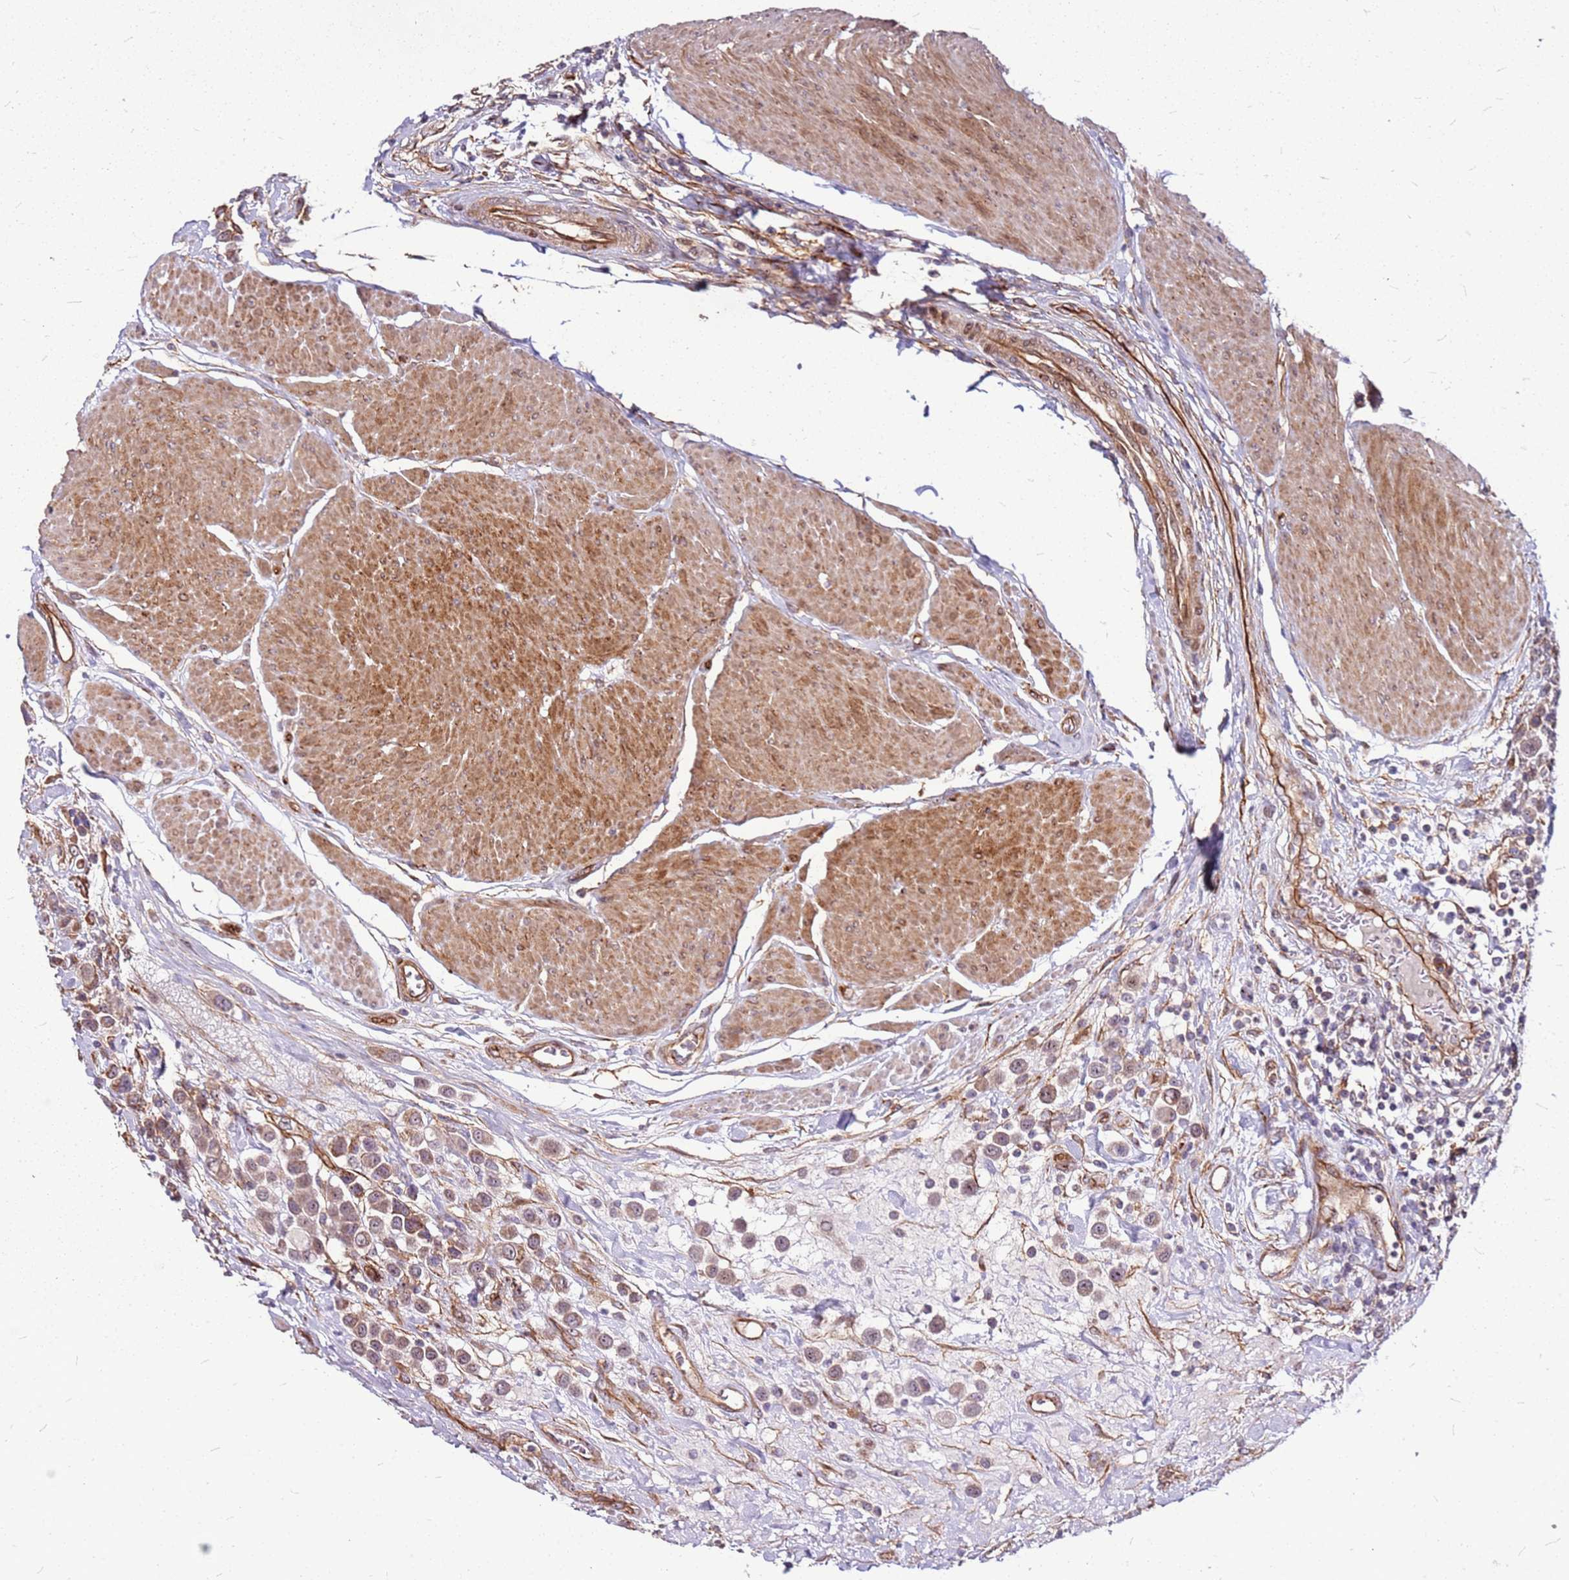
{"staining": {"intensity": "moderate", "quantity": "25%-75%", "location": "cytoplasmic/membranous"}, "tissue": "urothelial cancer", "cell_type": "Tumor cells", "image_type": "cancer", "snomed": [{"axis": "morphology", "description": "Urothelial carcinoma, High grade"}, {"axis": "topography", "description": "Urinary bladder"}], "caption": "Human high-grade urothelial carcinoma stained with a brown dye exhibits moderate cytoplasmic/membranous positive staining in about 25%-75% of tumor cells.", "gene": "TOPAZ1", "patient": {"sex": "male", "age": 50}}